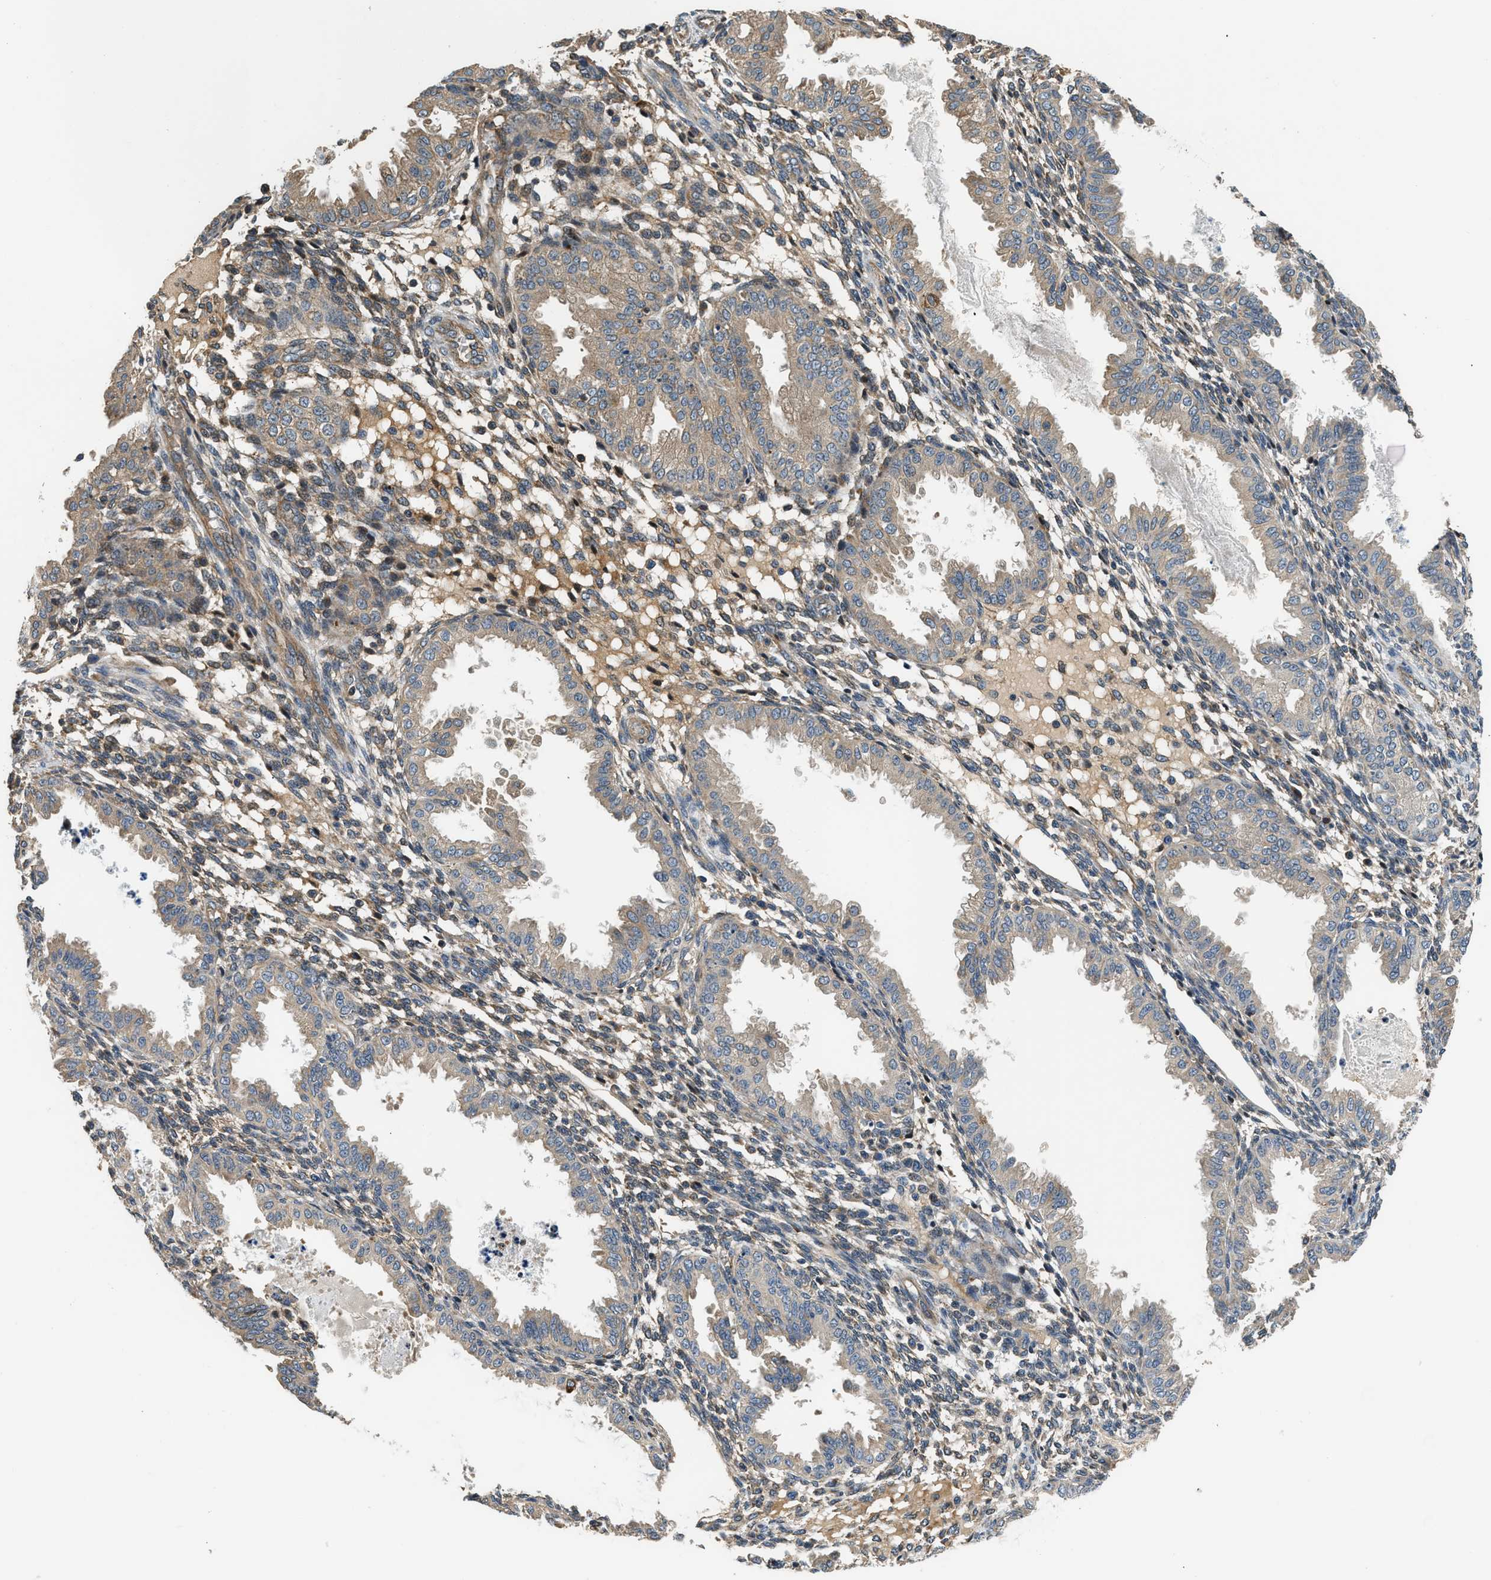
{"staining": {"intensity": "moderate", "quantity": "25%-75%", "location": "cytoplasmic/membranous"}, "tissue": "endometrium", "cell_type": "Cells in endometrial stroma", "image_type": "normal", "snomed": [{"axis": "morphology", "description": "Normal tissue, NOS"}, {"axis": "topography", "description": "Endometrium"}], "caption": "Cells in endometrial stroma exhibit medium levels of moderate cytoplasmic/membranous expression in approximately 25%-75% of cells in benign endometrium.", "gene": "IL3RA", "patient": {"sex": "female", "age": 33}}